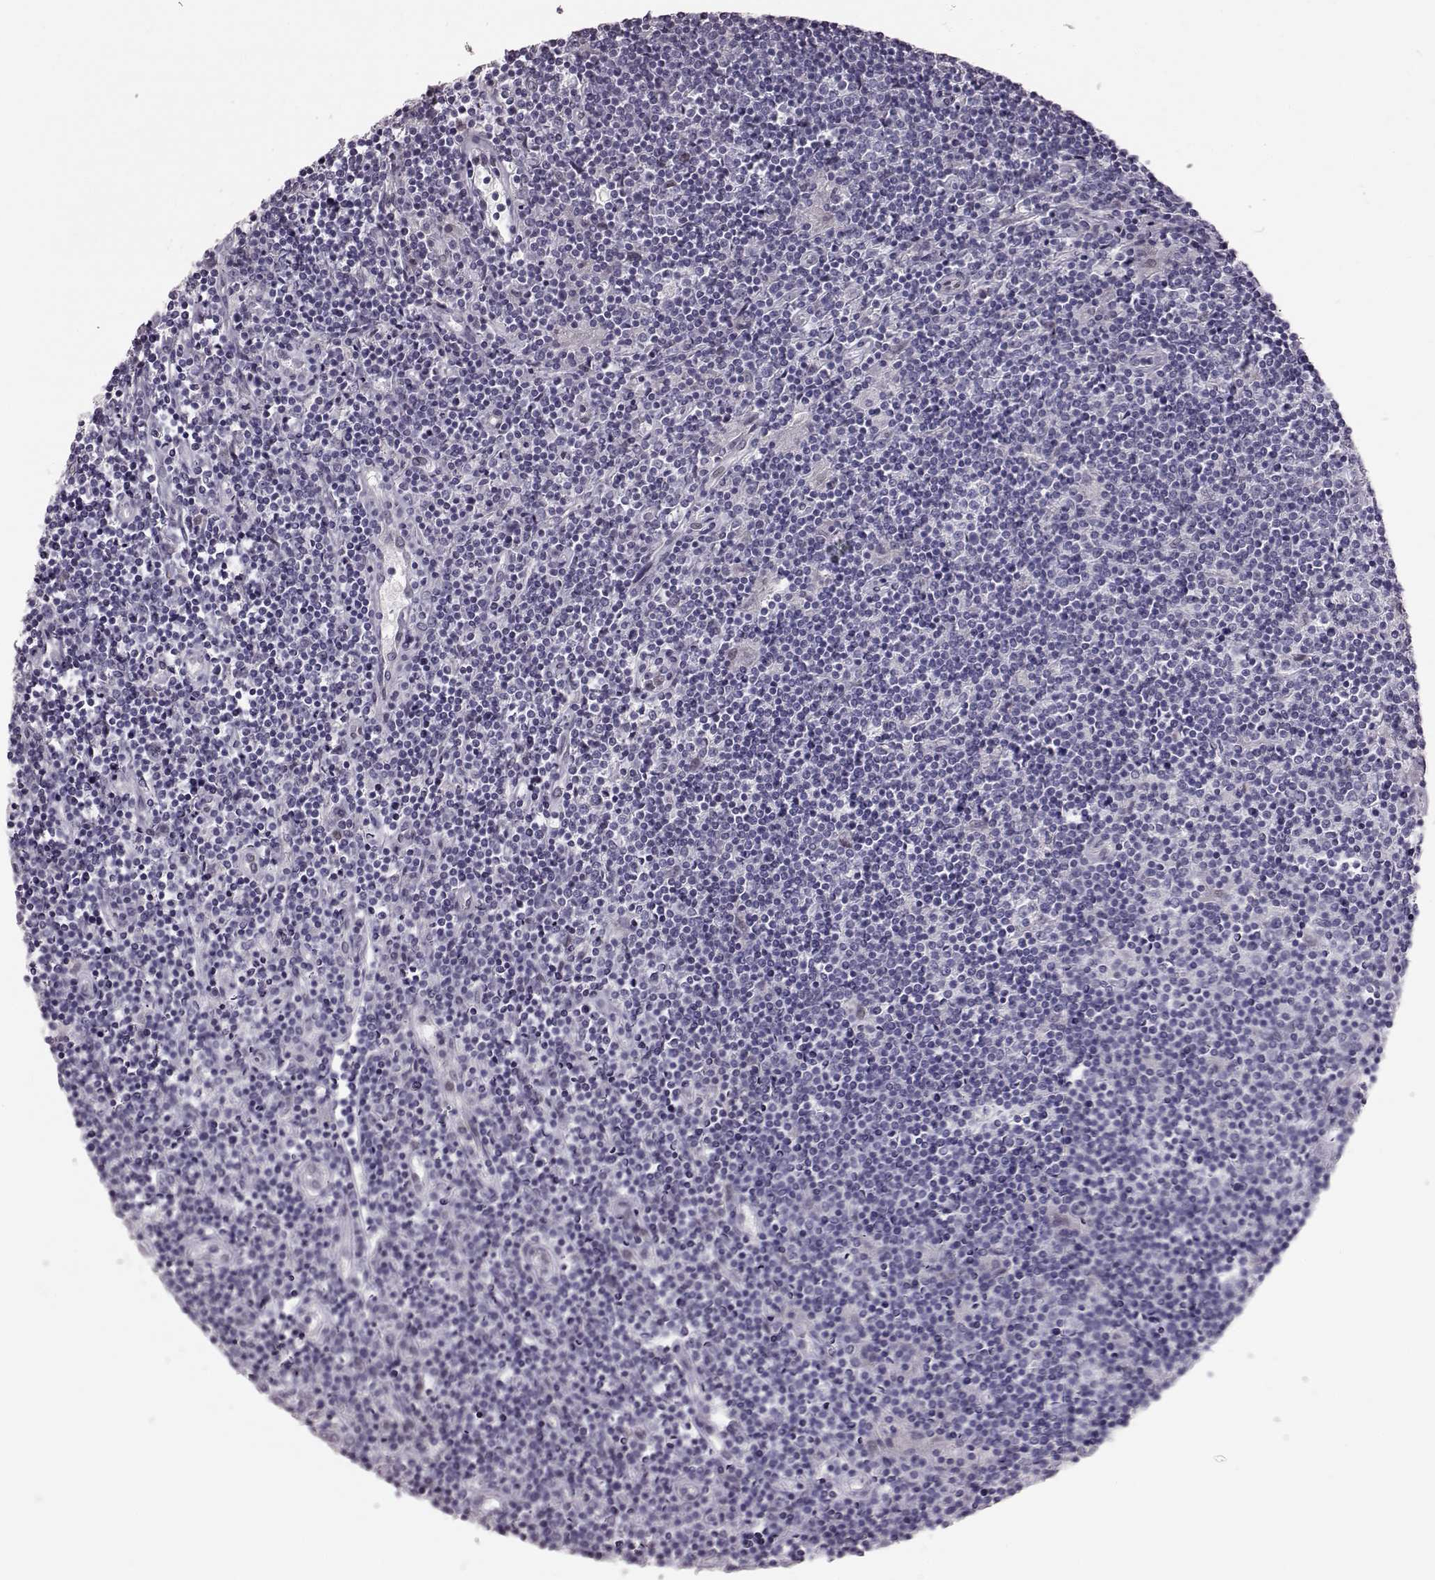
{"staining": {"intensity": "negative", "quantity": "none", "location": "none"}, "tissue": "lymphoma", "cell_type": "Tumor cells", "image_type": "cancer", "snomed": [{"axis": "morphology", "description": "Hodgkin's disease, NOS"}, {"axis": "topography", "description": "Lymph node"}], "caption": "Lymphoma stained for a protein using immunohistochemistry displays no positivity tumor cells.", "gene": "TCHHL1", "patient": {"sex": "male", "age": 40}}